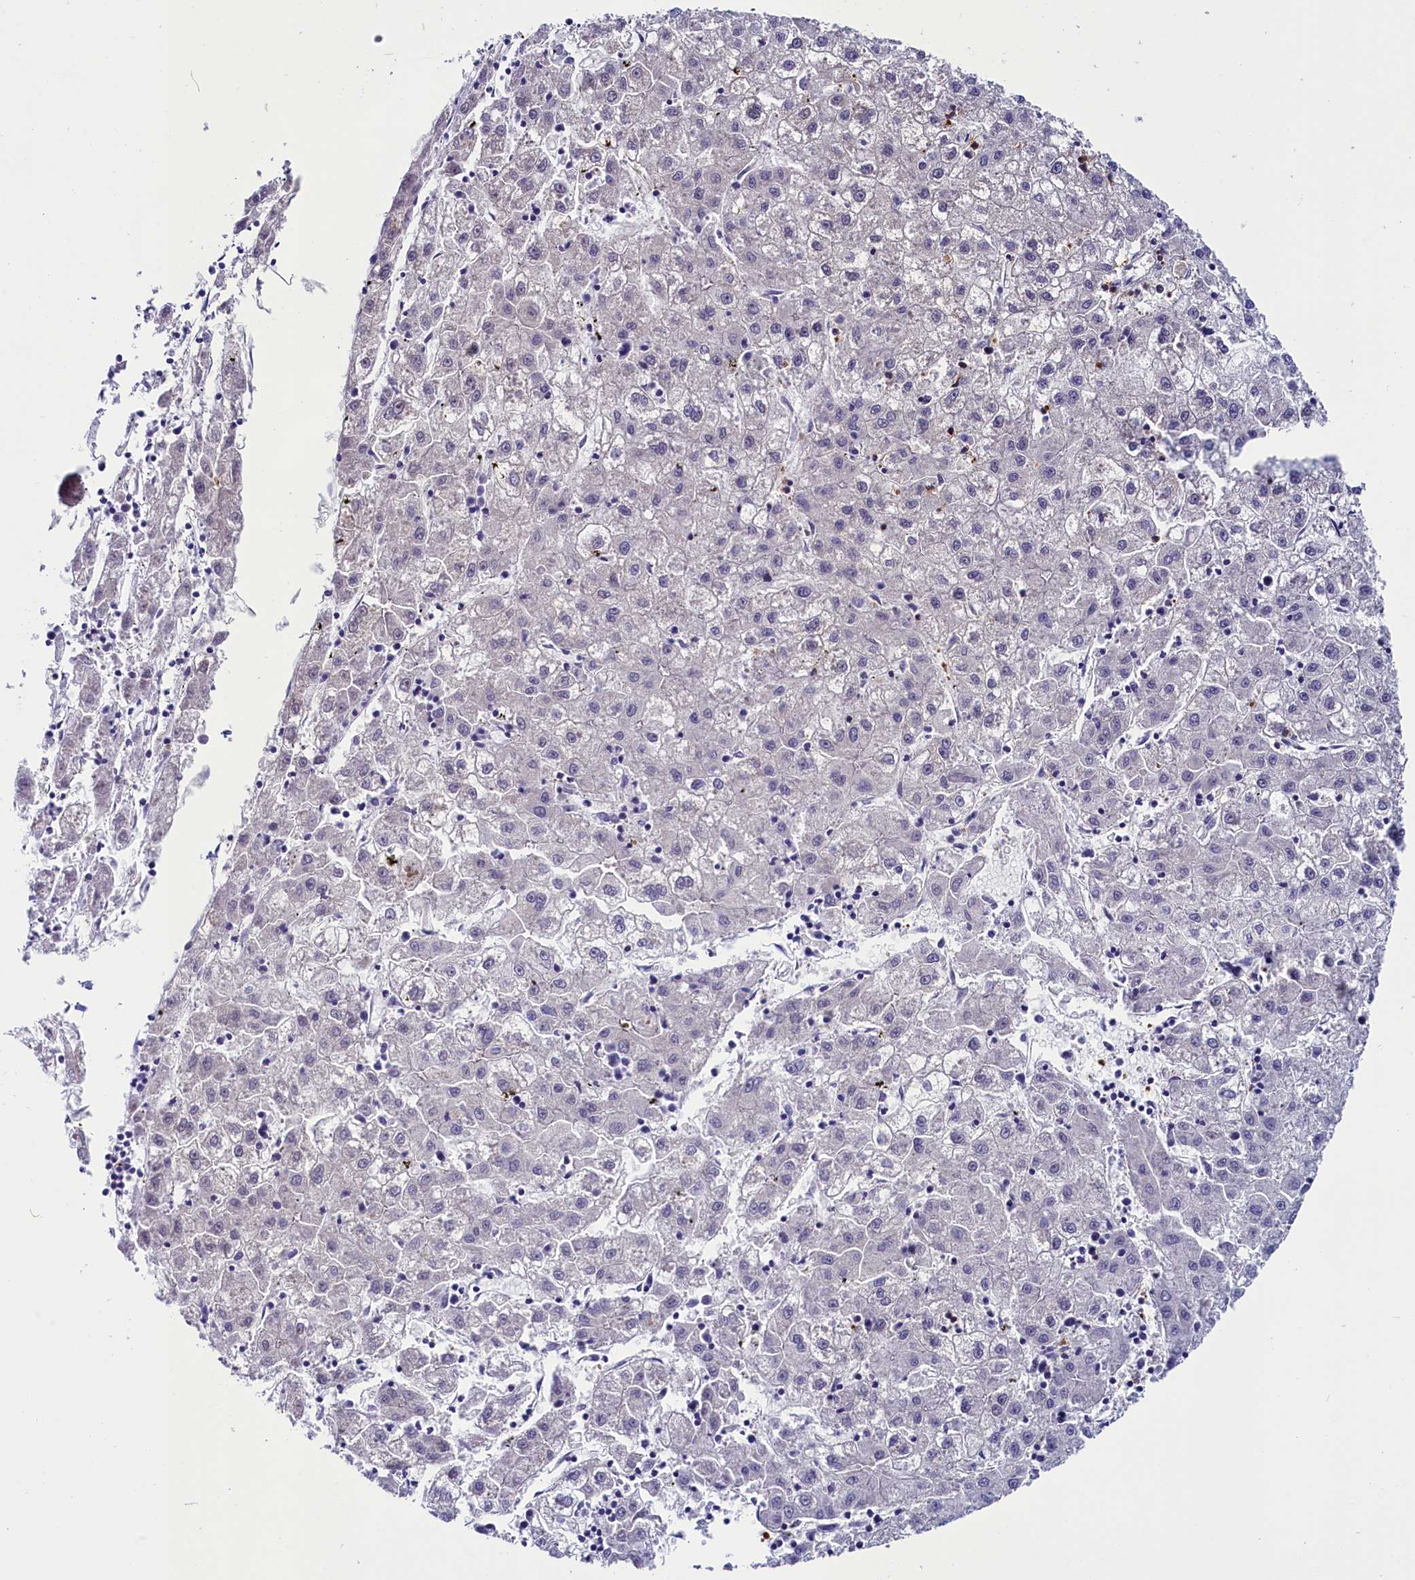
{"staining": {"intensity": "negative", "quantity": "none", "location": "none"}, "tissue": "liver cancer", "cell_type": "Tumor cells", "image_type": "cancer", "snomed": [{"axis": "morphology", "description": "Carcinoma, Hepatocellular, NOS"}, {"axis": "topography", "description": "Liver"}], "caption": "Histopathology image shows no significant protein expression in tumor cells of liver cancer (hepatocellular carcinoma).", "gene": "CIAPIN1", "patient": {"sex": "male", "age": 72}}